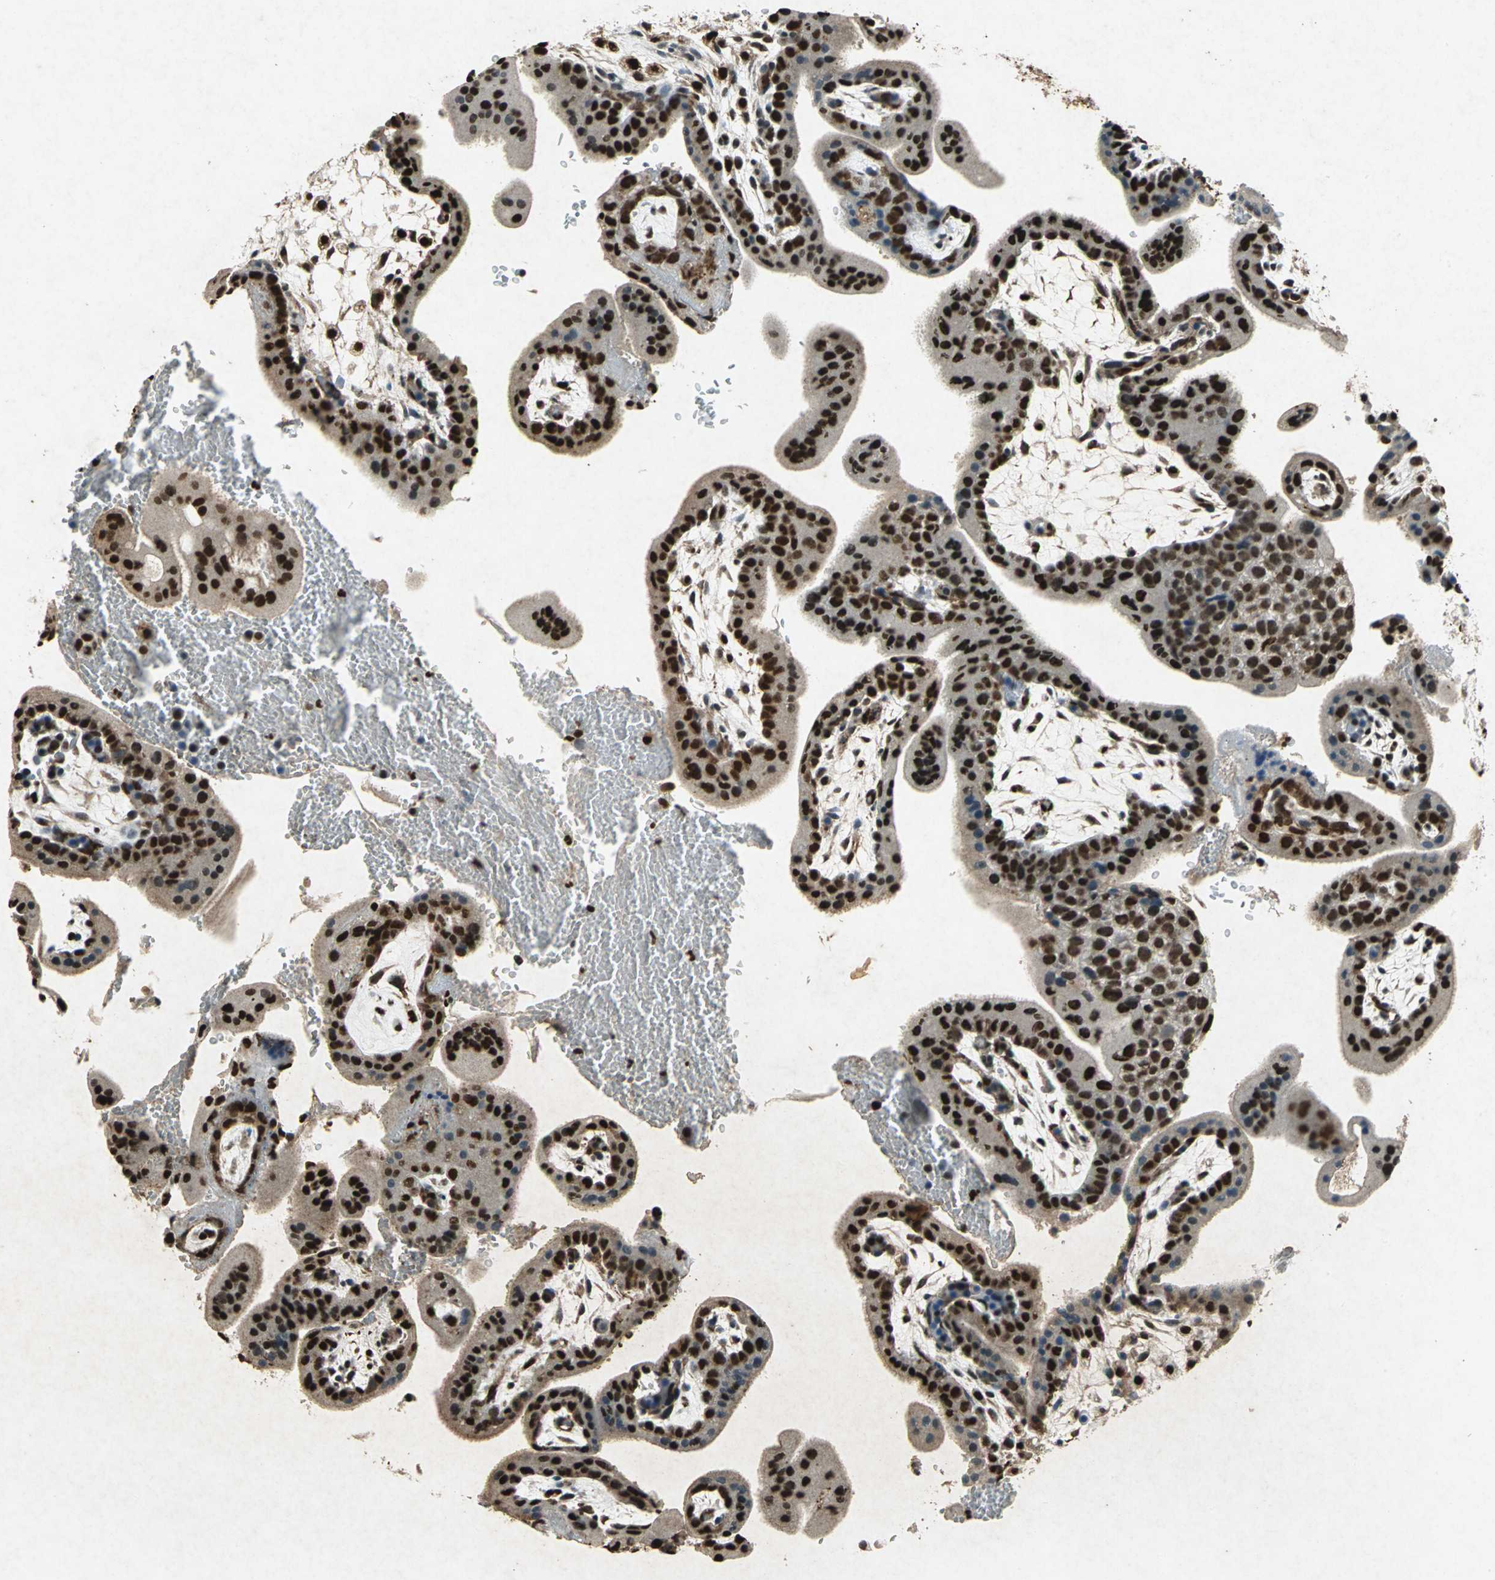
{"staining": {"intensity": "strong", "quantity": ">75%", "location": "nuclear"}, "tissue": "placenta", "cell_type": "Decidual cells", "image_type": "normal", "snomed": [{"axis": "morphology", "description": "Normal tissue, NOS"}, {"axis": "topography", "description": "Placenta"}], "caption": "Immunohistochemical staining of benign placenta demonstrates >75% levels of strong nuclear protein positivity in about >75% of decidual cells. (DAB (3,3'-diaminobenzidine) IHC, brown staining for protein, blue staining for nuclei).", "gene": "ANP32A", "patient": {"sex": "female", "age": 35}}